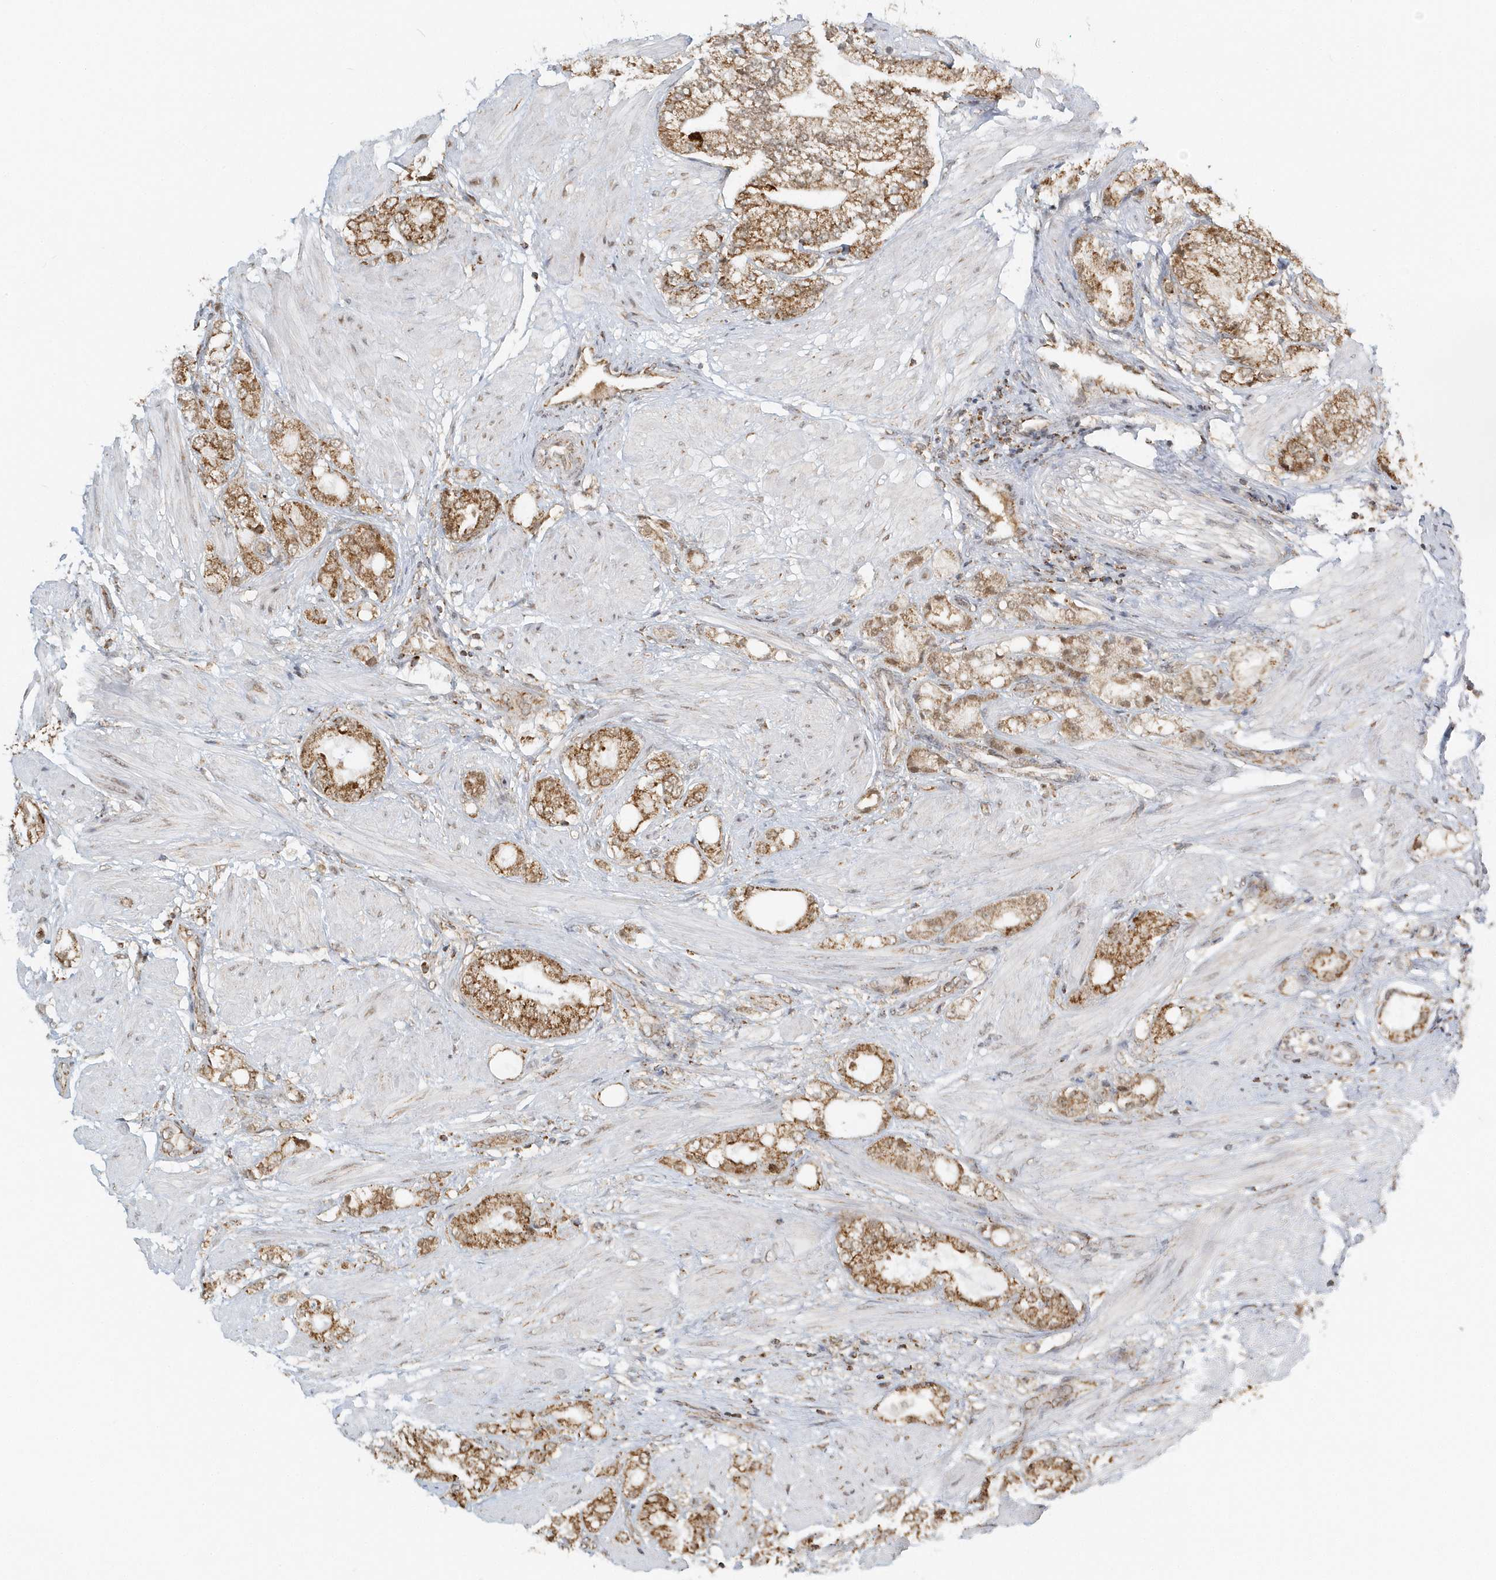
{"staining": {"intensity": "moderate", "quantity": ">75%", "location": "cytoplasmic/membranous"}, "tissue": "prostate cancer", "cell_type": "Tumor cells", "image_type": "cancer", "snomed": [{"axis": "morphology", "description": "Adenocarcinoma, High grade"}, {"axis": "topography", "description": "Prostate"}], "caption": "This image exhibits IHC staining of human prostate cancer, with medium moderate cytoplasmic/membranous staining in approximately >75% of tumor cells.", "gene": "PSMD6", "patient": {"sex": "male", "age": 50}}